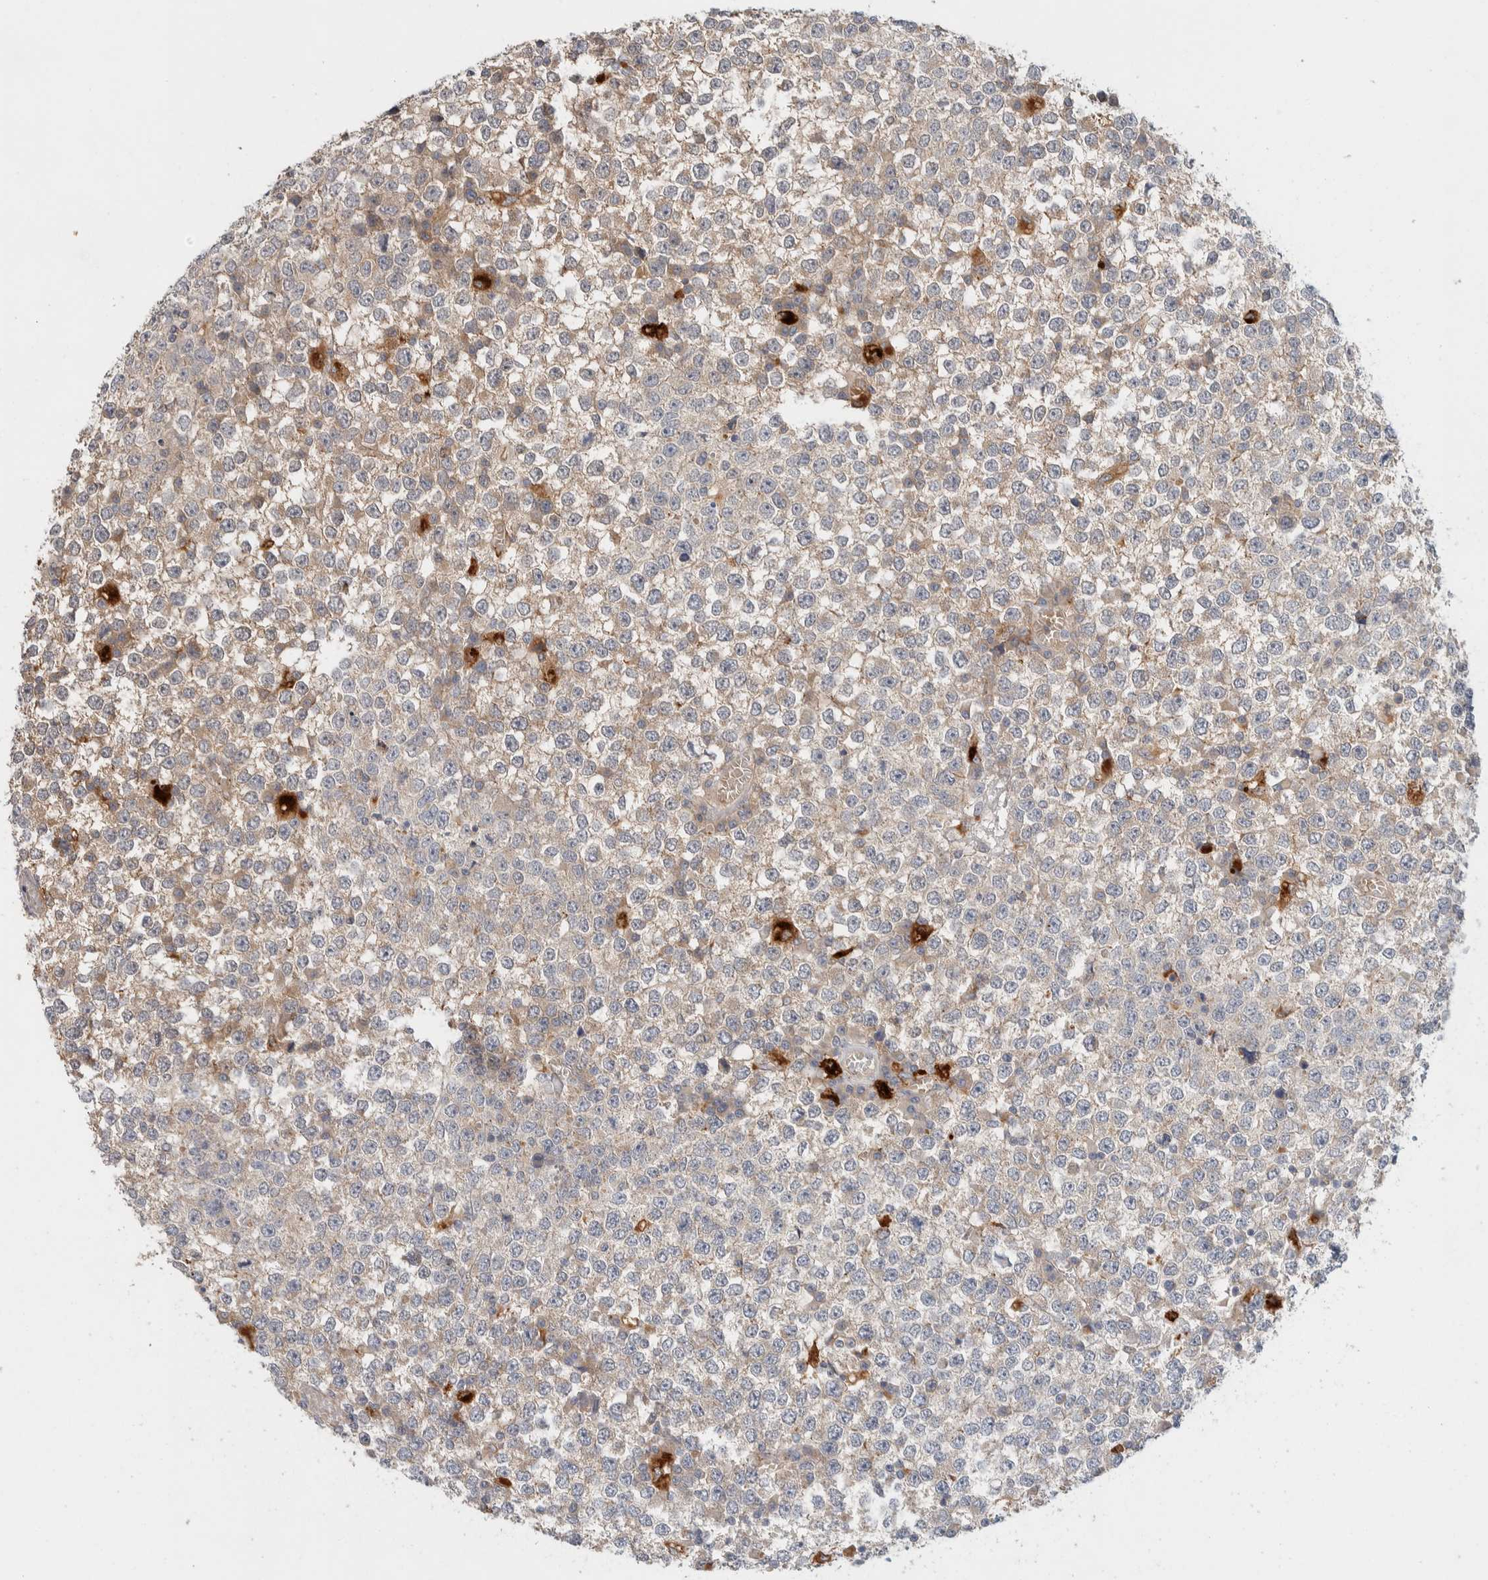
{"staining": {"intensity": "weak", "quantity": "25%-75%", "location": "cytoplasmic/membranous"}, "tissue": "testis cancer", "cell_type": "Tumor cells", "image_type": "cancer", "snomed": [{"axis": "morphology", "description": "Seminoma, NOS"}, {"axis": "topography", "description": "Testis"}], "caption": "This histopathology image displays immunohistochemistry staining of testis seminoma, with low weak cytoplasmic/membranous positivity in approximately 25%-75% of tumor cells.", "gene": "GCLM", "patient": {"sex": "male", "age": 65}}